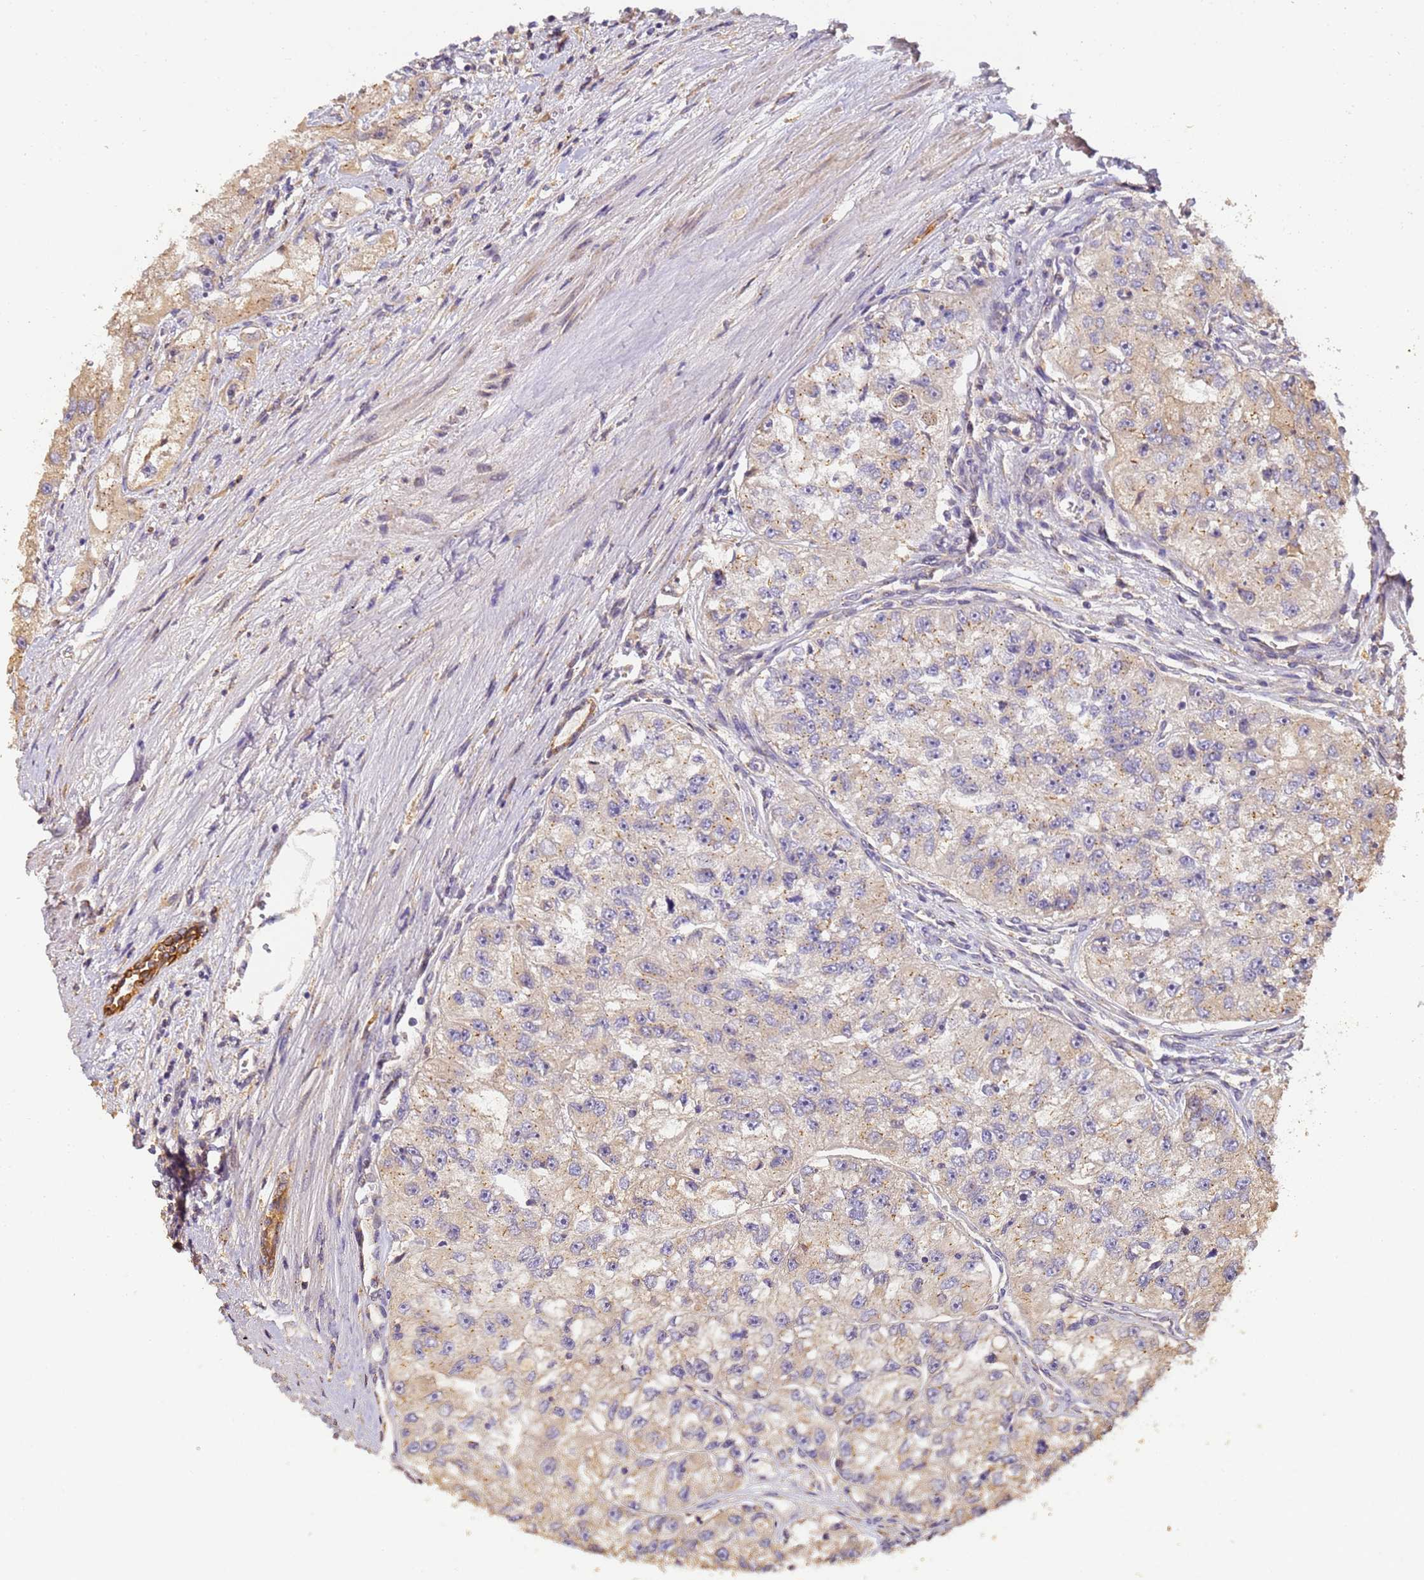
{"staining": {"intensity": "weak", "quantity": "25%-75%", "location": "cytoplasmic/membranous"}, "tissue": "renal cancer", "cell_type": "Tumor cells", "image_type": "cancer", "snomed": [{"axis": "morphology", "description": "Adenocarcinoma, NOS"}, {"axis": "topography", "description": "Kidney"}], "caption": "Weak cytoplasmic/membranous positivity for a protein is appreciated in approximately 25%-75% of tumor cells of renal cancer using IHC.", "gene": "TIGAR", "patient": {"sex": "male", "age": 63}}